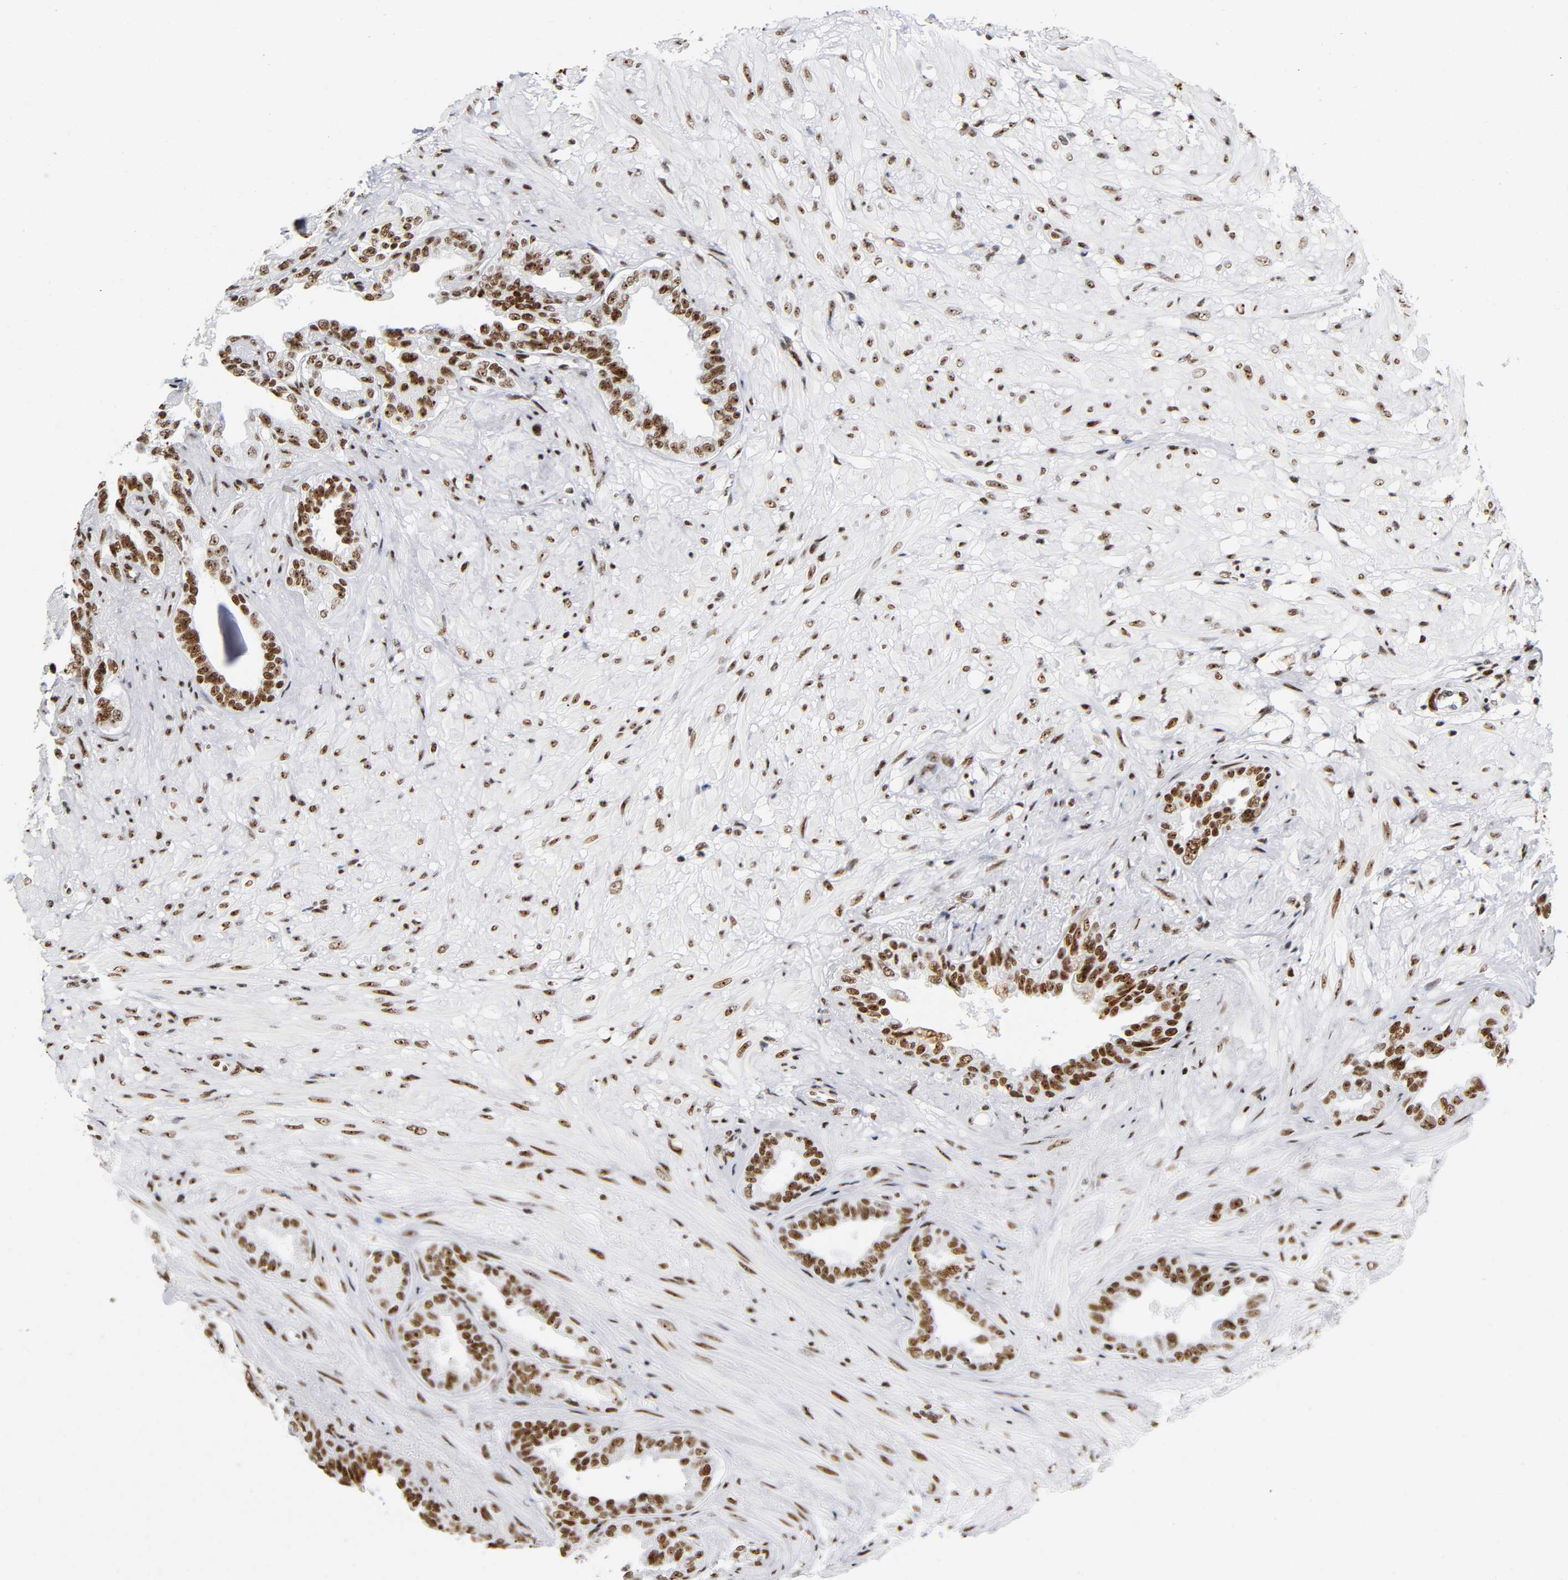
{"staining": {"intensity": "moderate", "quantity": ">75%", "location": "nuclear"}, "tissue": "seminal vesicle", "cell_type": "Glandular cells", "image_type": "normal", "snomed": [{"axis": "morphology", "description": "Normal tissue, NOS"}, {"axis": "topography", "description": "Seminal veicle"}], "caption": "The photomicrograph demonstrates staining of normal seminal vesicle, revealing moderate nuclear protein expression (brown color) within glandular cells. Nuclei are stained in blue.", "gene": "UBTF", "patient": {"sex": "male", "age": 61}}